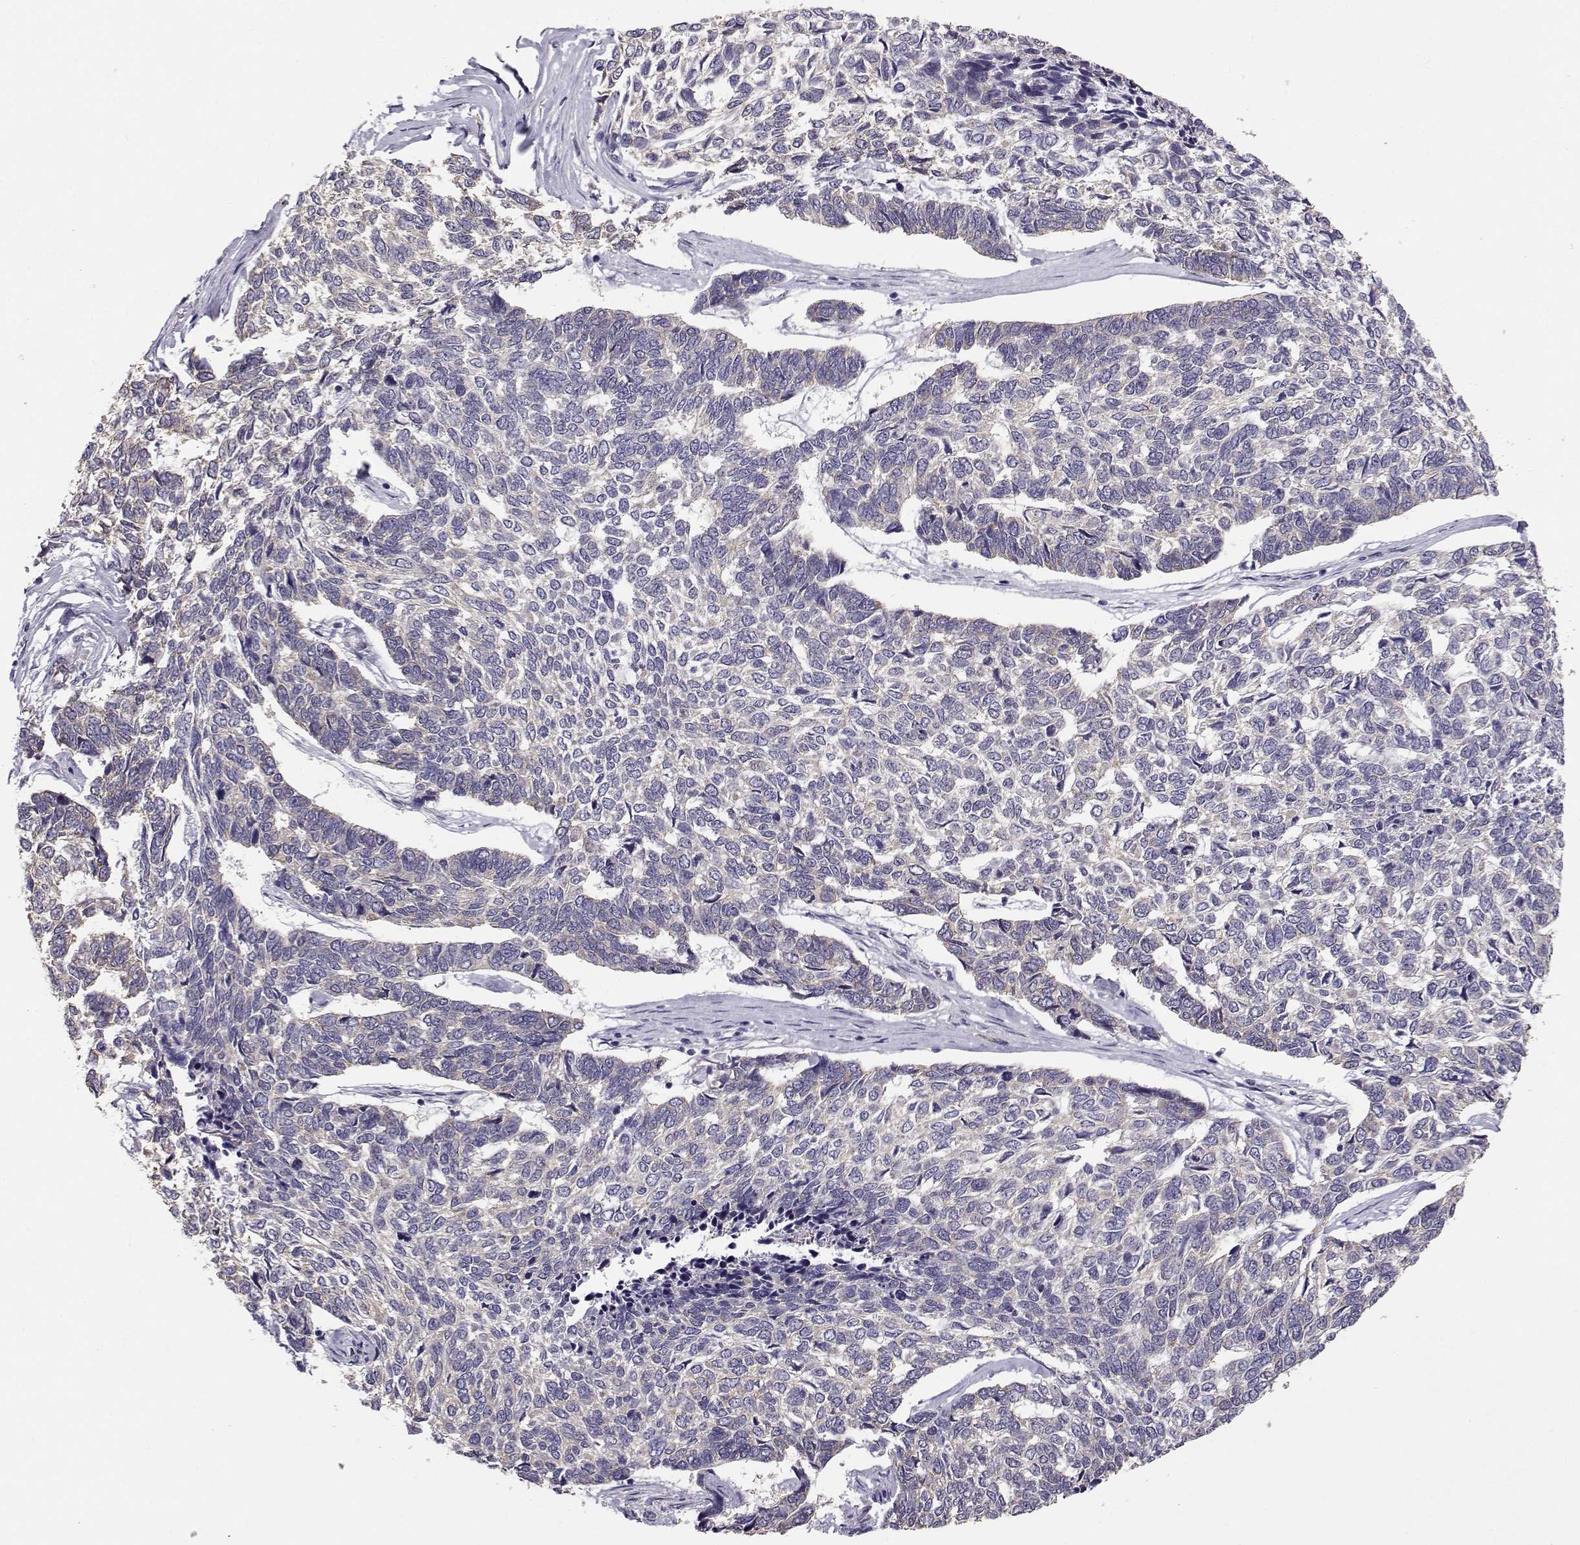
{"staining": {"intensity": "weak", "quantity": "<25%", "location": "cytoplasmic/membranous"}, "tissue": "skin cancer", "cell_type": "Tumor cells", "image_type": "cancer", "snomed": [{"axis": "morphology", "description": "Basal cell carcinoma"}, {"axis": "topography", "description": "Skin"}], "caption": "This is an IHC photomicrograph of human basal cell carcinoma (skin). There is no positivity in tumor cells.", "gene": "BEND6", "patient": {"sex": "female", "age": 65}}